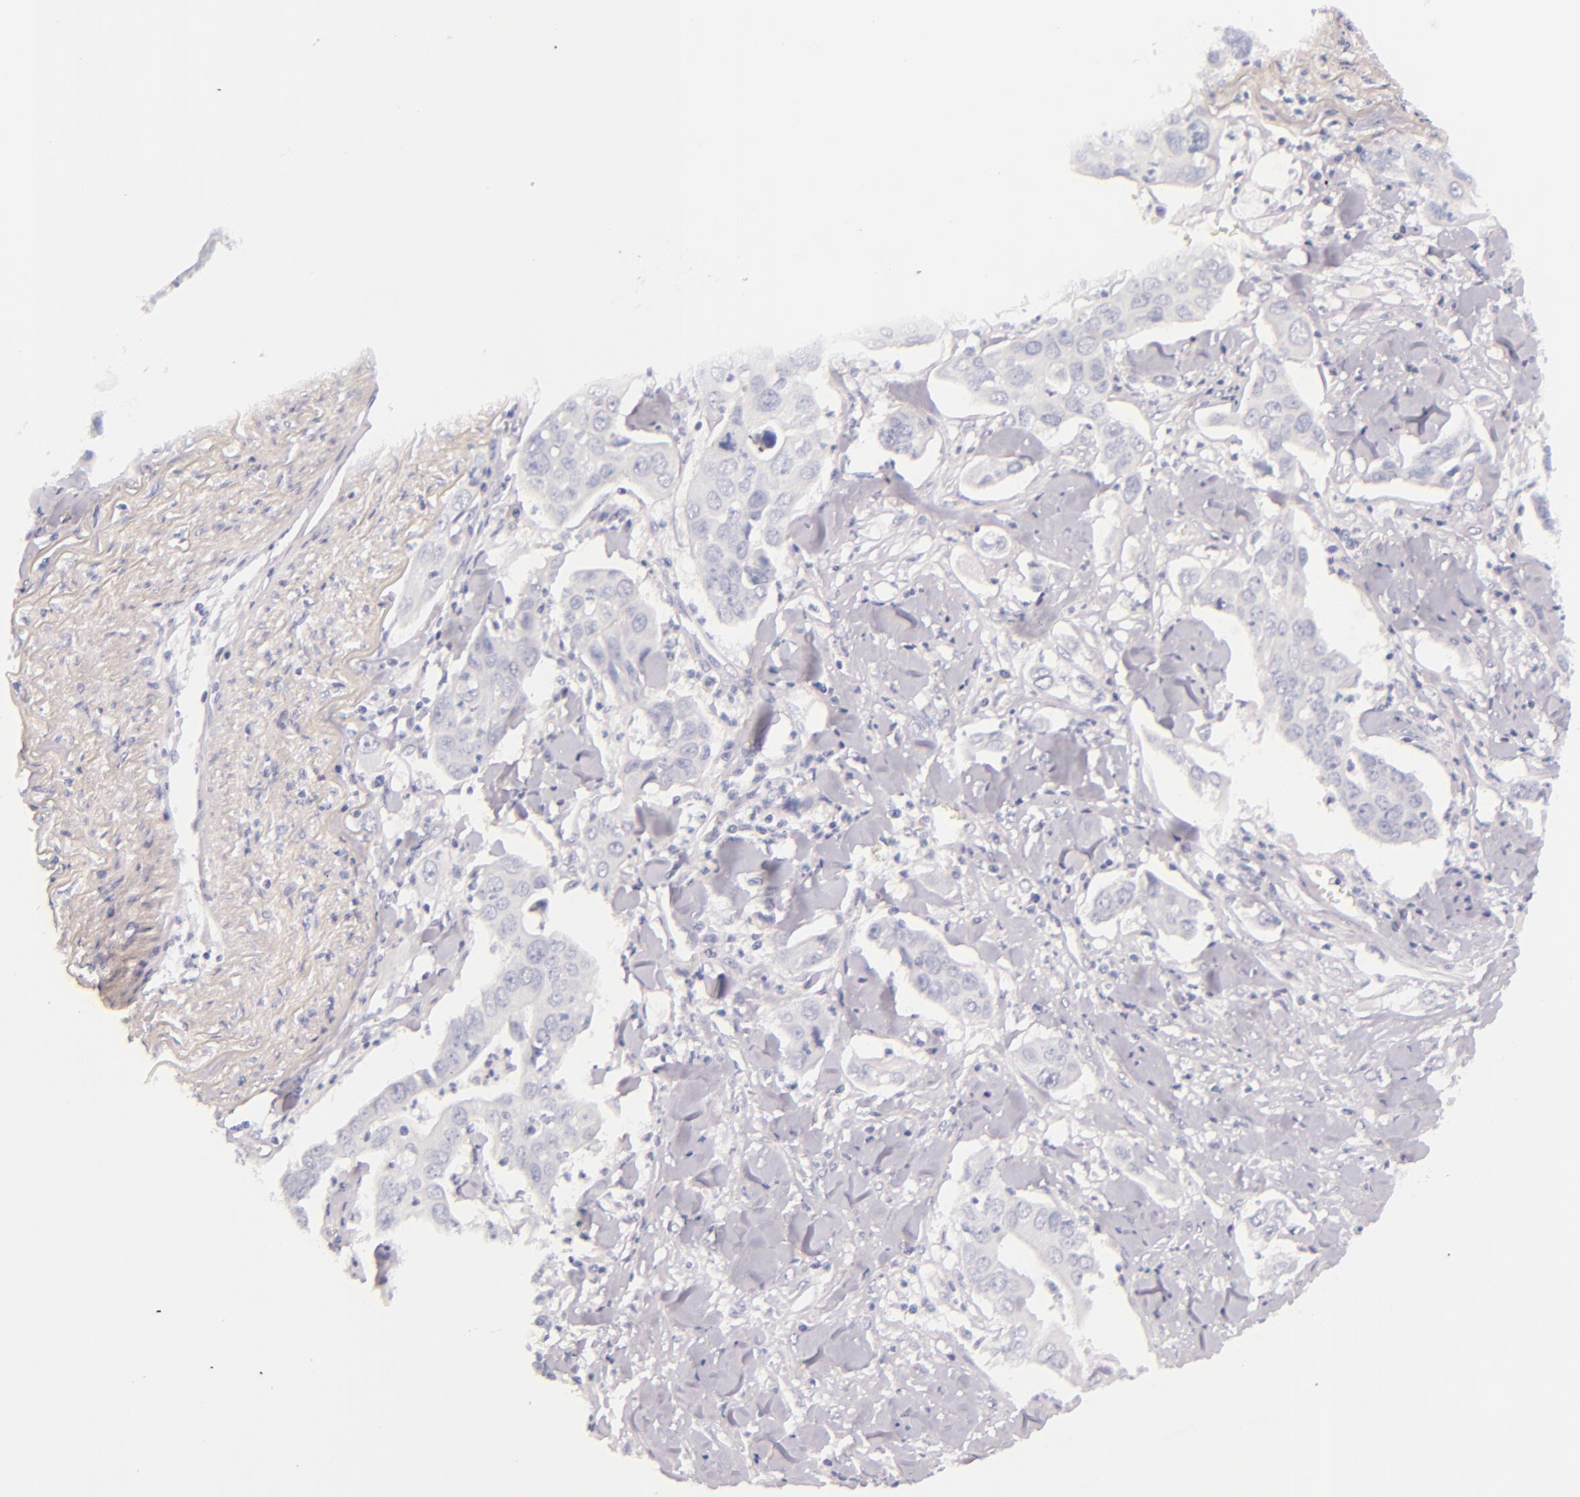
{"staining": {"intensity": "negative", "quantity": "none", "location": "none"}, "tissue": "lung cancer", "cell_type": "Tumor cells", "image_type": "cancer", "snomed": [{"axis": "morphology", "description": "Adenocarcinoma, NOS"}, {"axis": "topography", "description": "Lung"}], "caption": "Protein analysis of adenocarcinoma (lung) reveals no significant positivity in tumor cells. (IHC, brightfield microscopy, high magnification).", "gene": "INA", "patient": {"sex": "male", "age": 48}}